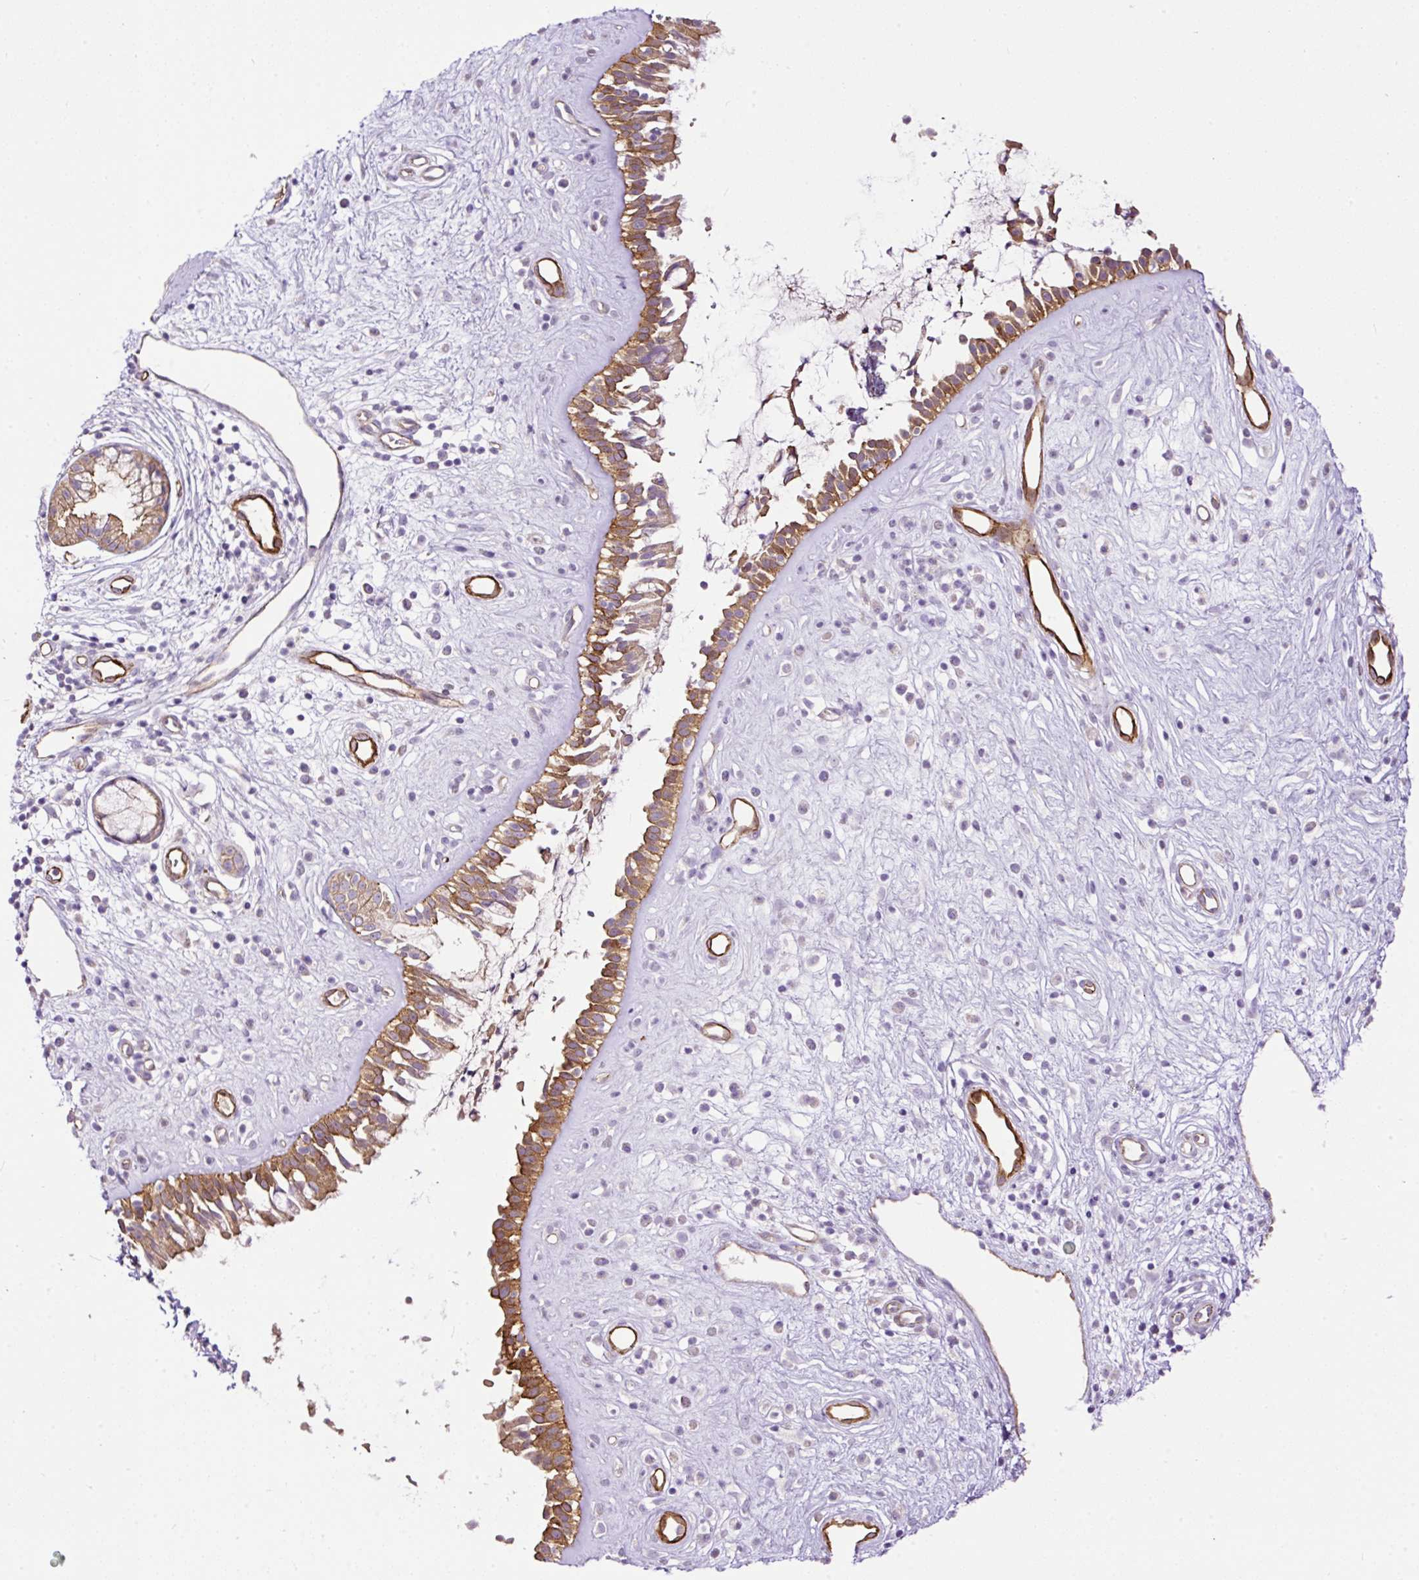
{"staining": {"intensity": "moderate", "quantity": ">75%", "location": "cytoplasmic/membranous"}, "tissue": "nasopharynx", "cell_type": "Respiratory epithelial cells", "image_type": "normal", "snomed": [{"axis": "morphology", "description": "Normal tissue, NOS"}, {"axis": "topography", "description": "Nasopharynx"}], "caption": "Brown immunohistochemical staining in normal human nasopharynx exhibits moderate cytoplasmic/membranous expression in approximately >75% of respiratory epithelial cells.", "gene": "MAGEB16", "patient": {"sex": "male", "age": 32}}